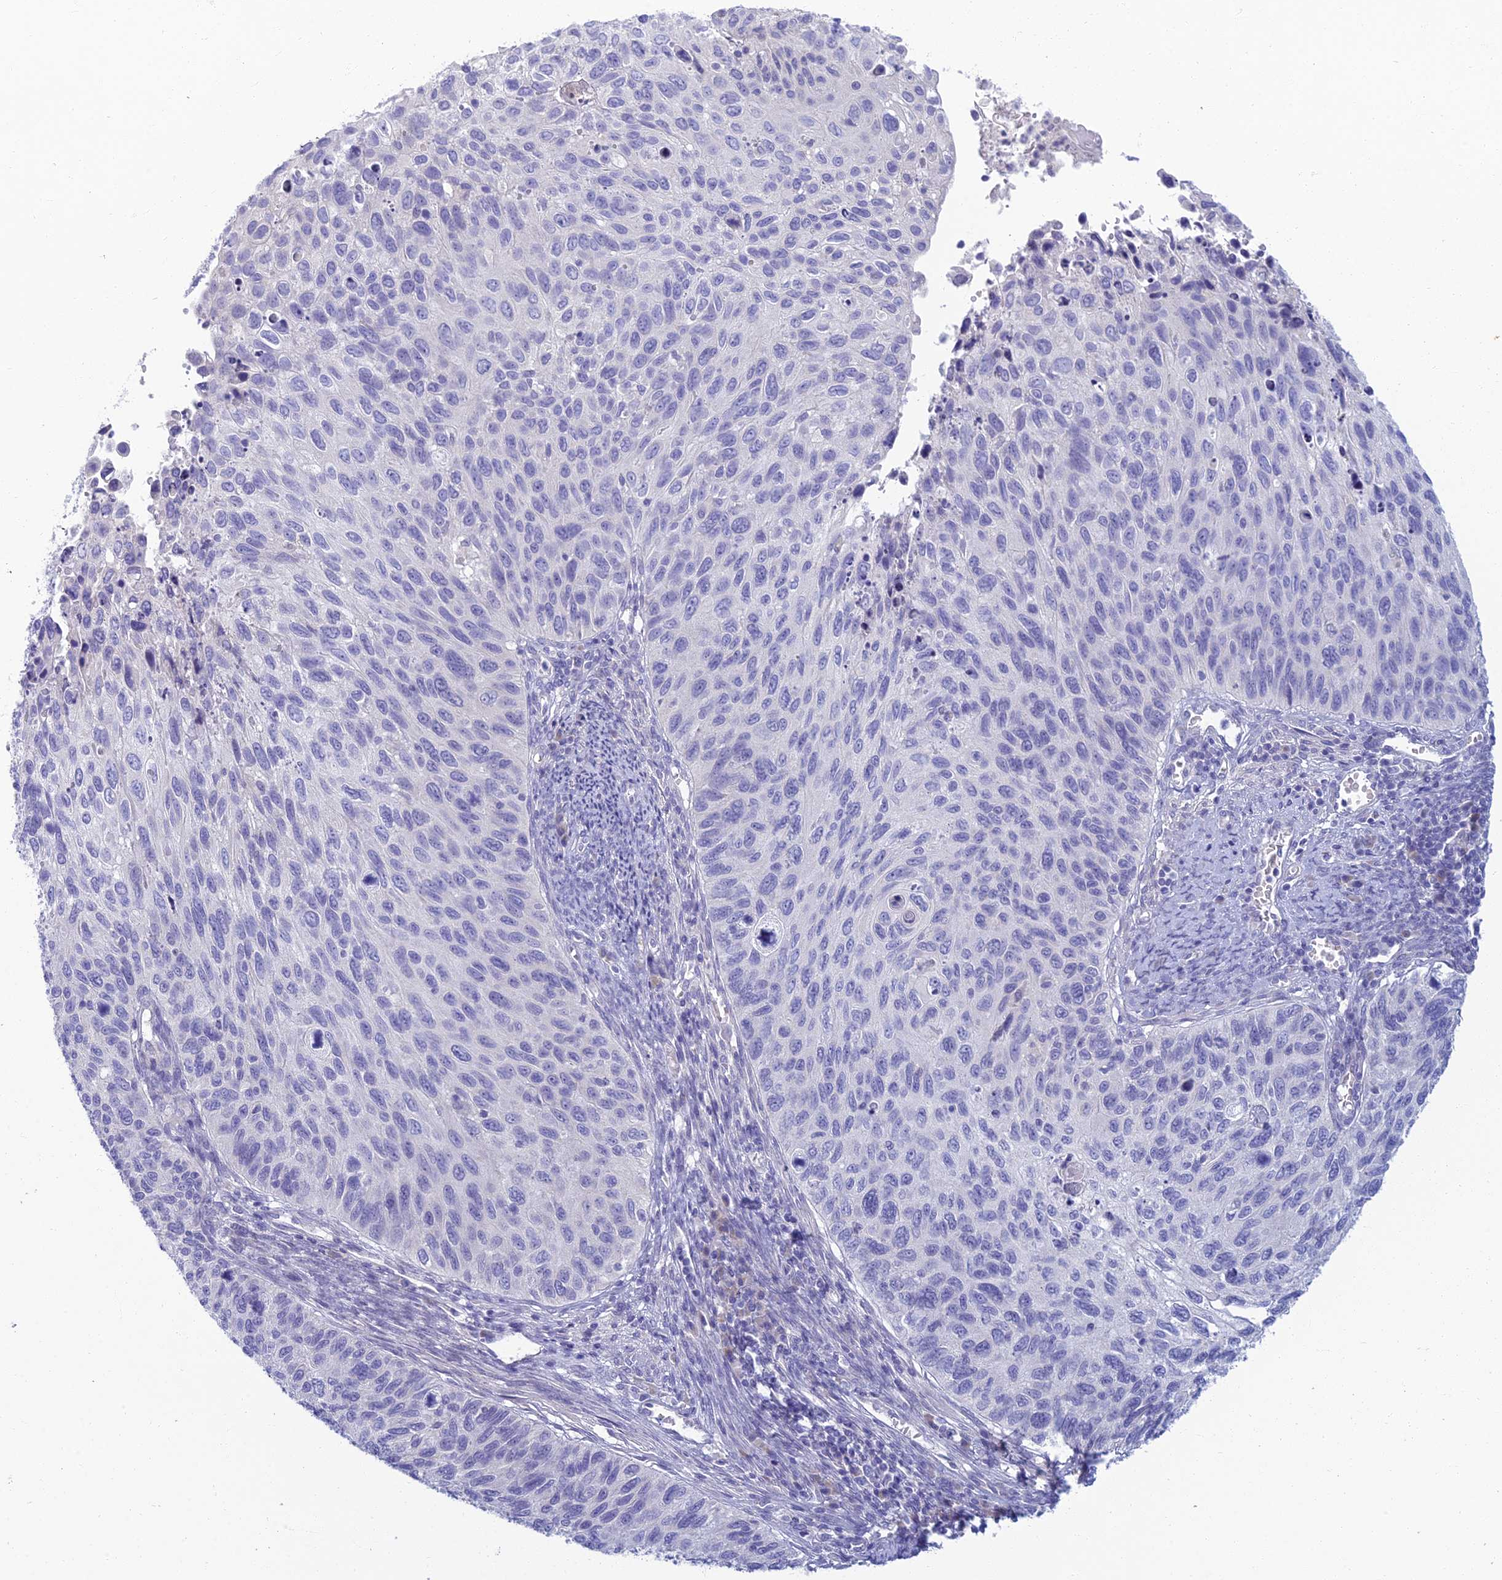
{"staining": {"intensity": "negative", "quantity": "none", "location": "none"}, "tissue": "cervical cancer", "cell_type": "Tumor cells", "image_type": "cancer", "snomed": [{"axis": "morphology", "description": "Squamous cell carcinoma, NOS"}, {"axis": "topography", "description": "Cervix"}], "caption": "Immunohistochemistry (IHC) image of neoplastic tissue: cervical cancer stained with DAB (3,3'-diaminobenzidine) exhibits no significant protein staining in tumor cells.", "gene": "SLC25A41", "patient": {"sex": "female", "age": 70}}